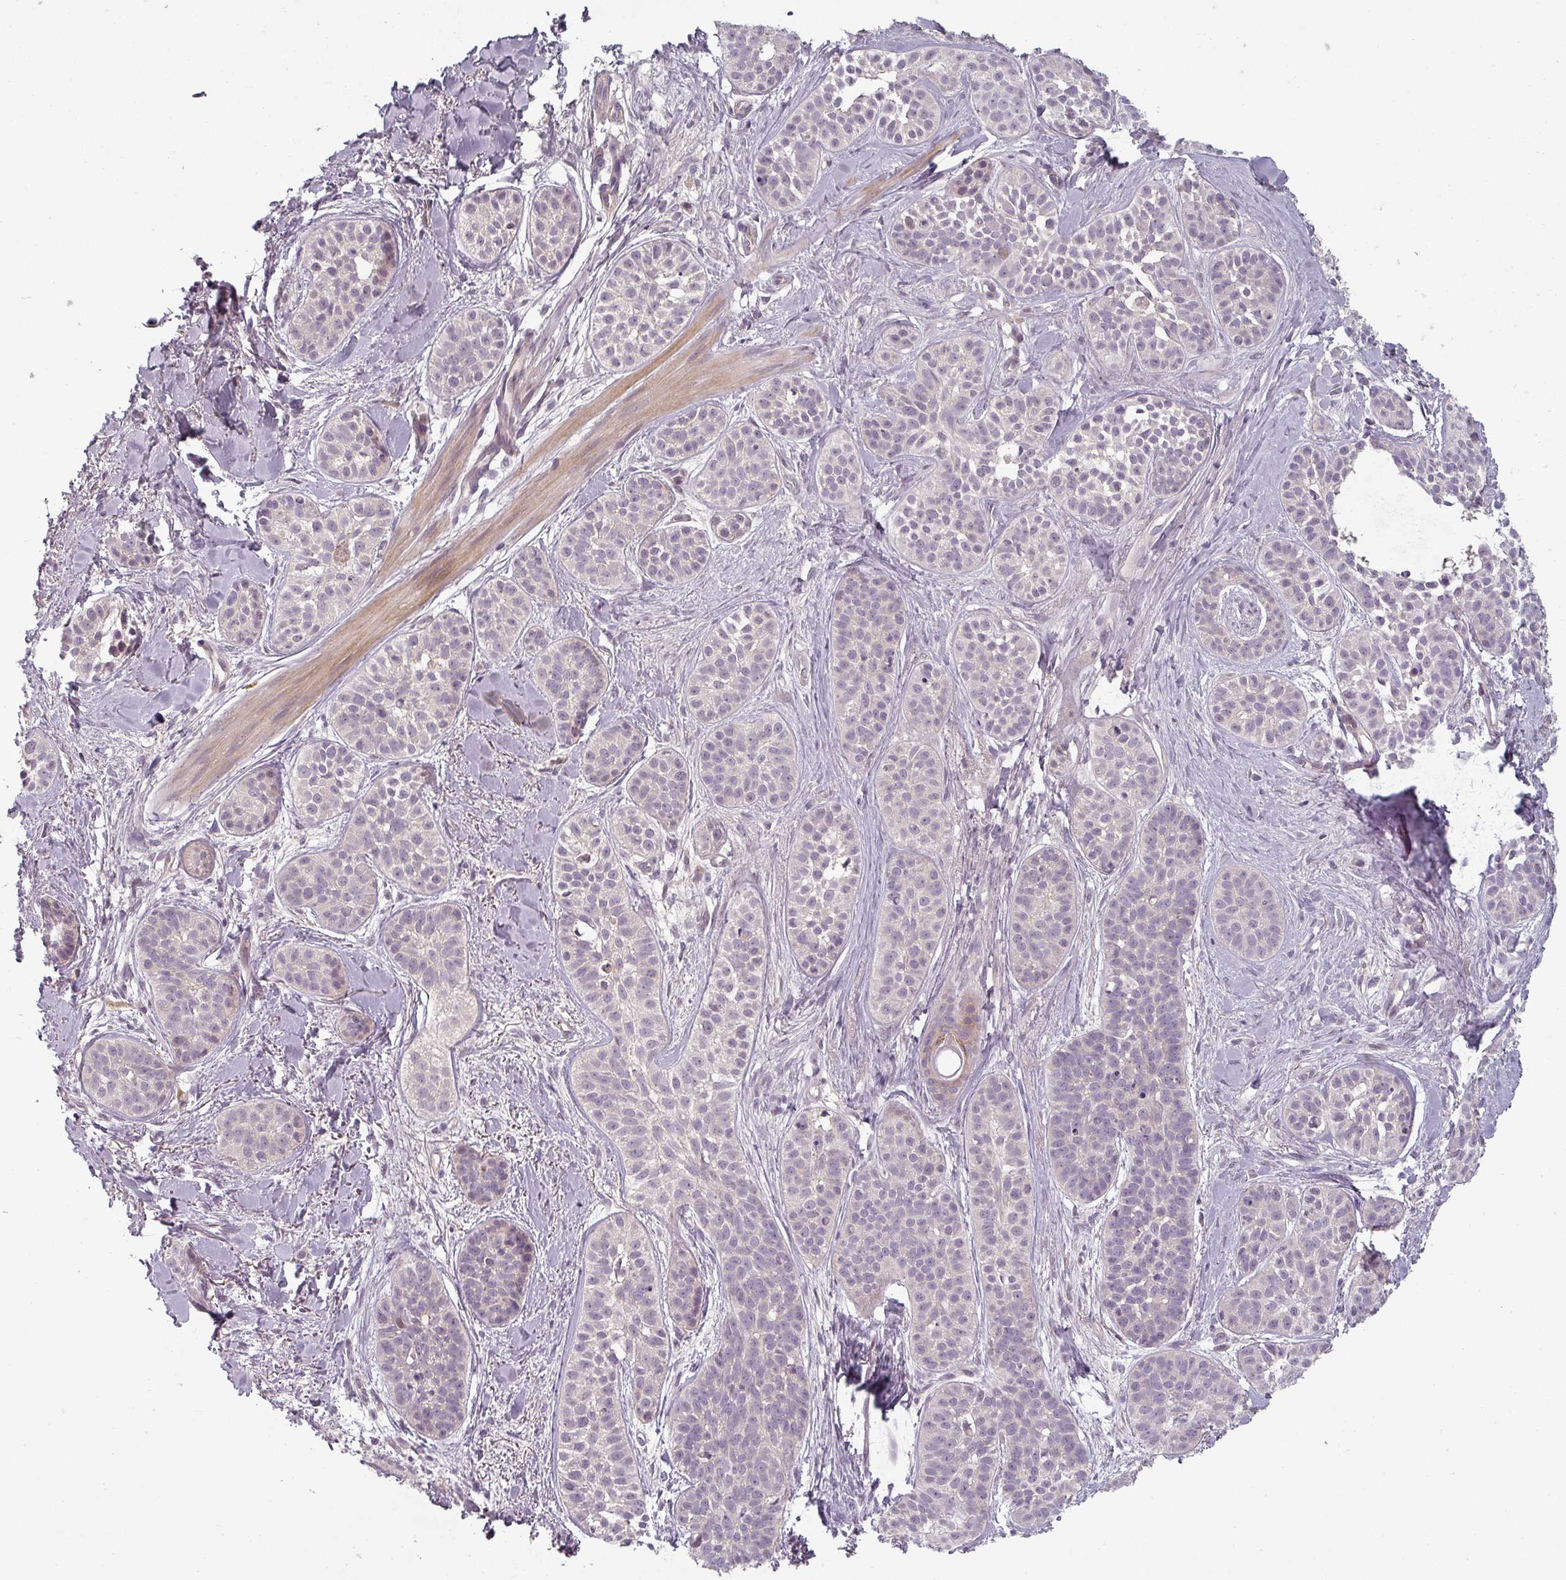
{"staining": {"intensity": "negative", "quantity": "none", "location": "none"}, "tissue": "skin cancer", "cell_type": "Tumor cells", "image_type": "cancer", "snomed": [{"axis": "morphology", "description": "Basal cell carcinoma"}, {"axis": "topography", "description": "Skin"}], "caption": "Image shows no significant protein positivity in tumor cells of skin basal cell carcinoma.", "gene": "SLC16A9", "patient": {"sex": "male", "age": 52}}